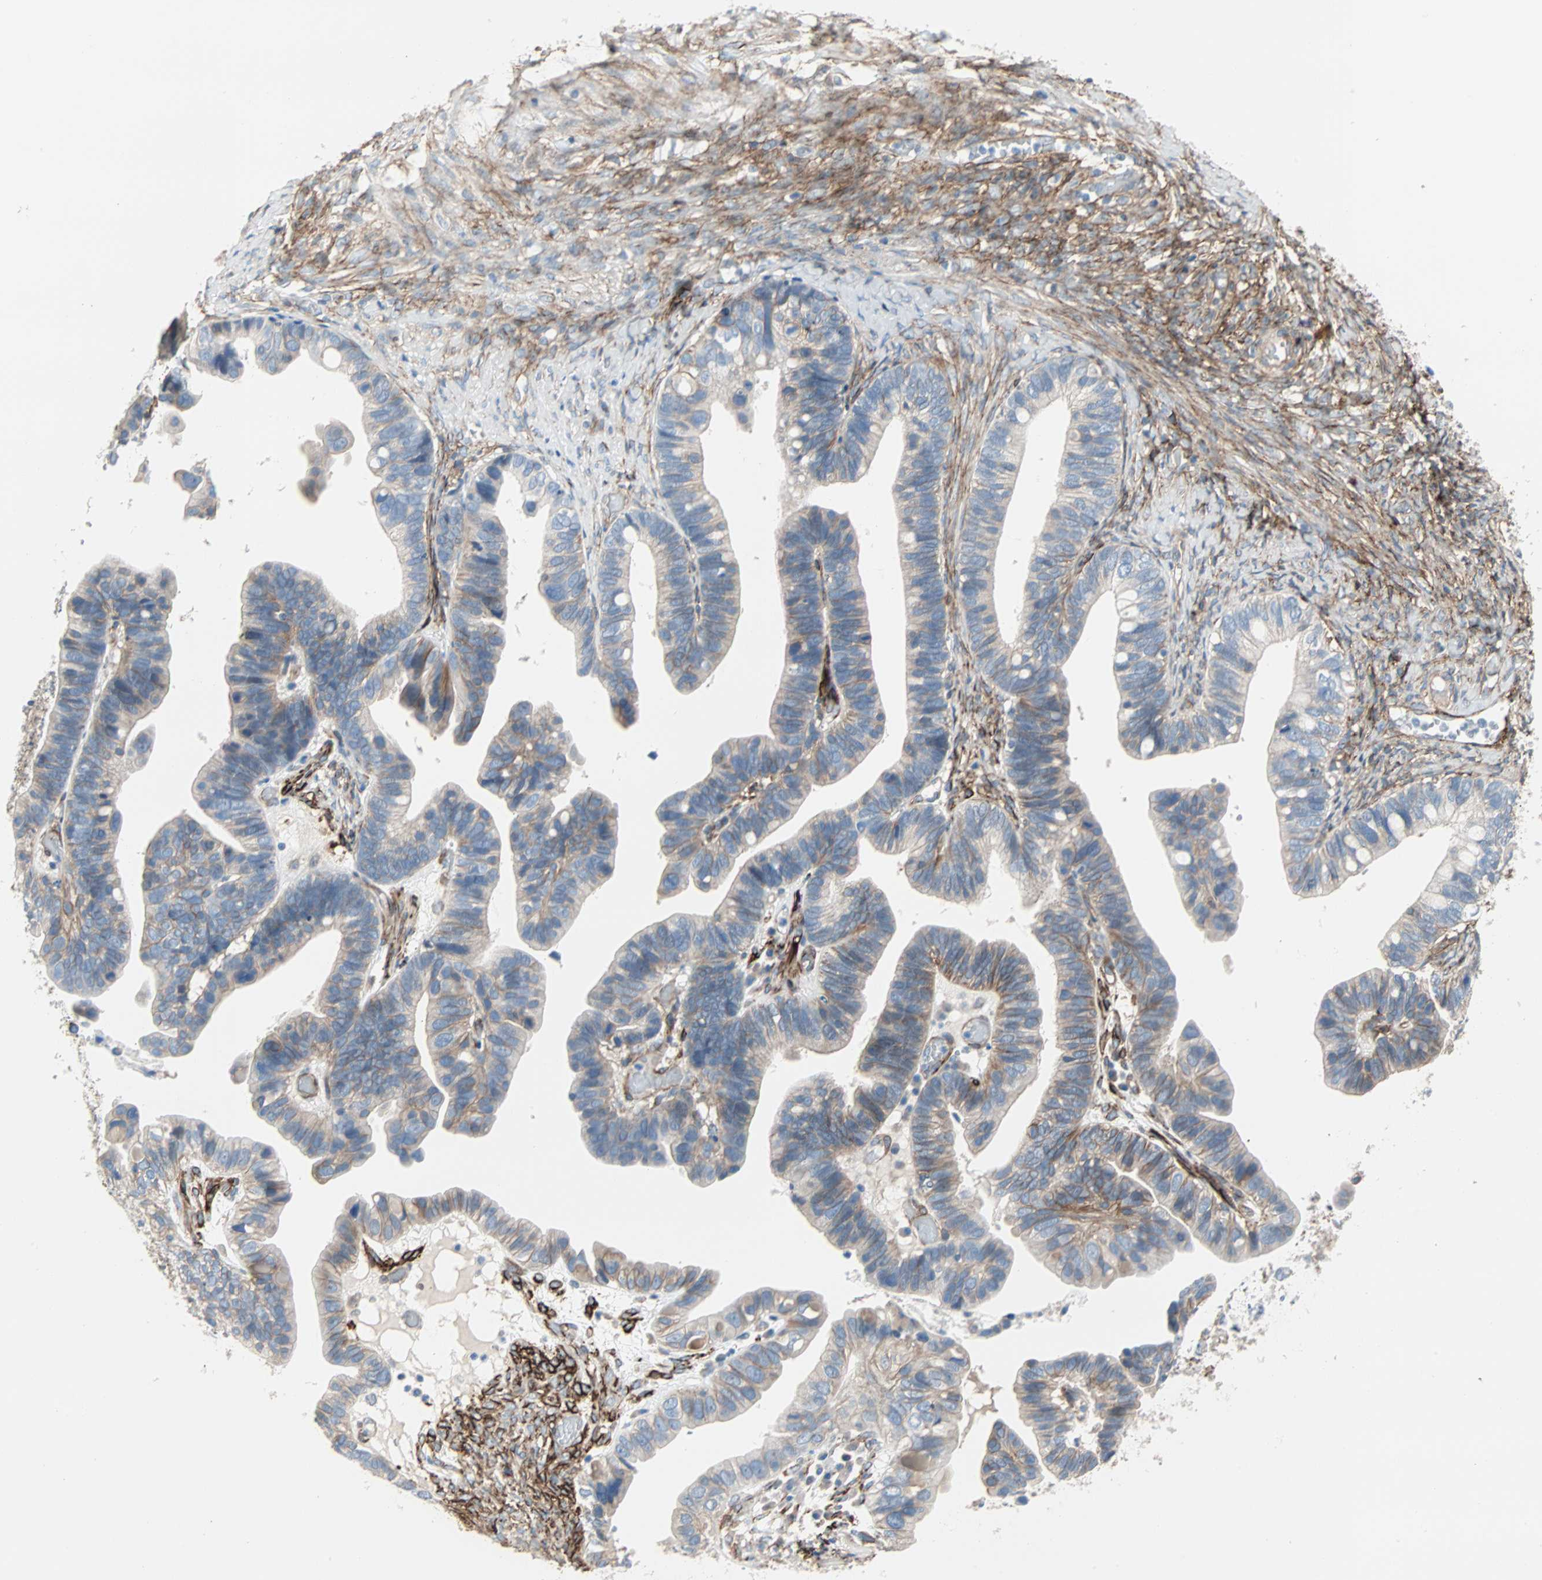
{"staining": {"intensity": "moderate", "quantity": ">75%", "location": "cytoplasmic/membranous"}, "tissue": "ovarian cancer", "cell_type": "Tumor cells", "image_type": "cancer", "snomed": [{"axis": "morphology", "description": "Cystadenocarcinoma, serous, NOS"}, {"axis": "topography", "description": "Ovary"}], "caption": "Ovarian serous cystadenocarcinoma stained with immunohistochemistry reveals moderate cytoplasmic/membranous positivity in about >75% of tumor cells. (IHC, brightfield microscopy, high magnification).", "gene": "EPB41L2", "patient": {"sex": "female", "age": 56}}